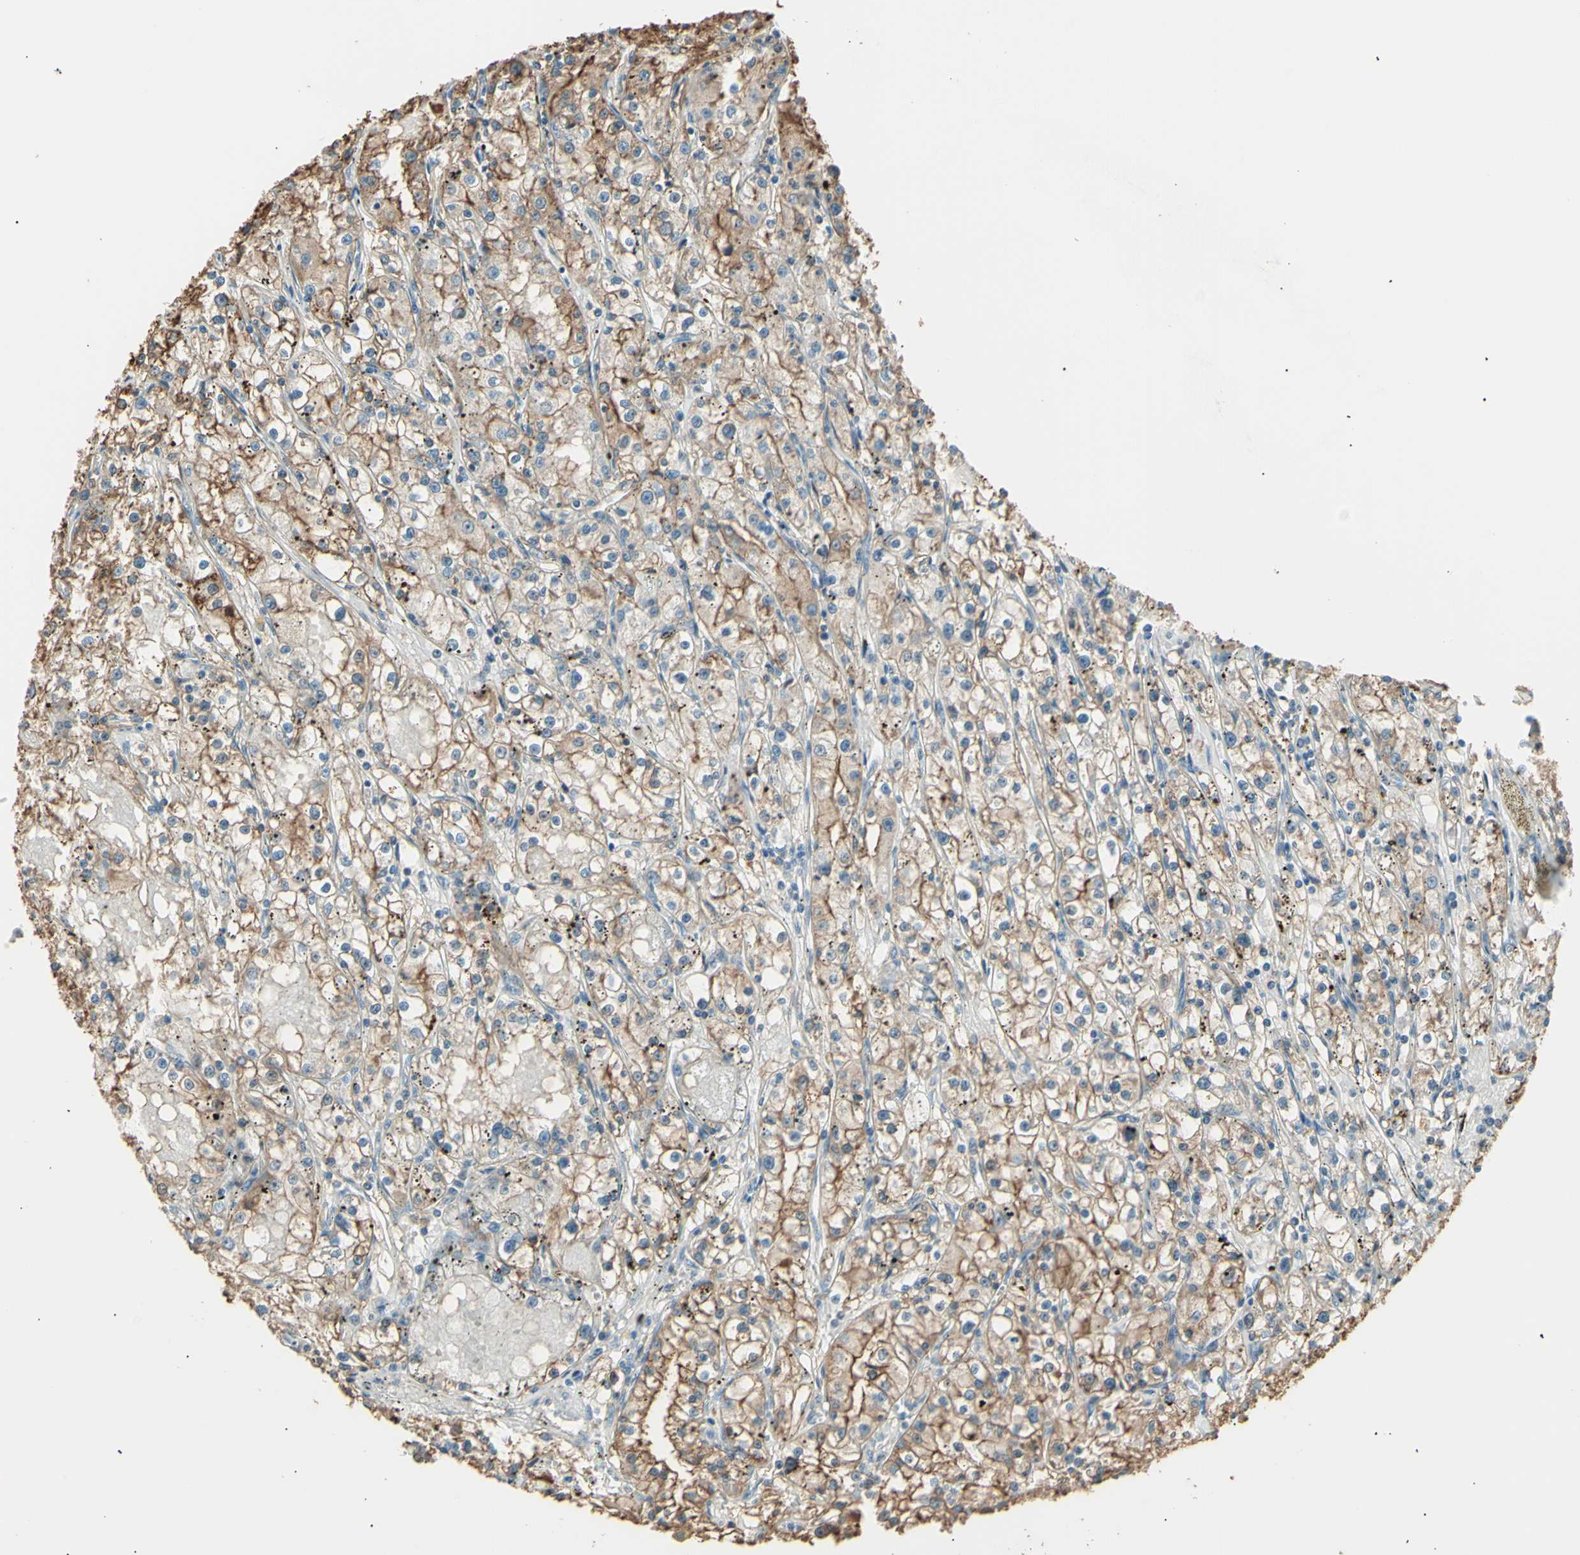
{"staining": {"intensity": "weak", "quantity": ">75%", "location": "cytoplasmic/membranous"}, "tissue": "renal cancer", "cell_type": "Tumor cells", "image_type": "cancer", "snomed": [{"axis": "morphology", "description": "Adenocarcinoma, NOS"}, {"axis": "topography", "description": "Kidney"}], "caption": "Human adenocarcinoma (renal) stained for a protein (brown) reveals weak cytoplasmic/membranous positive staining in about >75% of tumor cells.", "gene": "LHPP", "patient": {"sex": "male", "age": 56}}